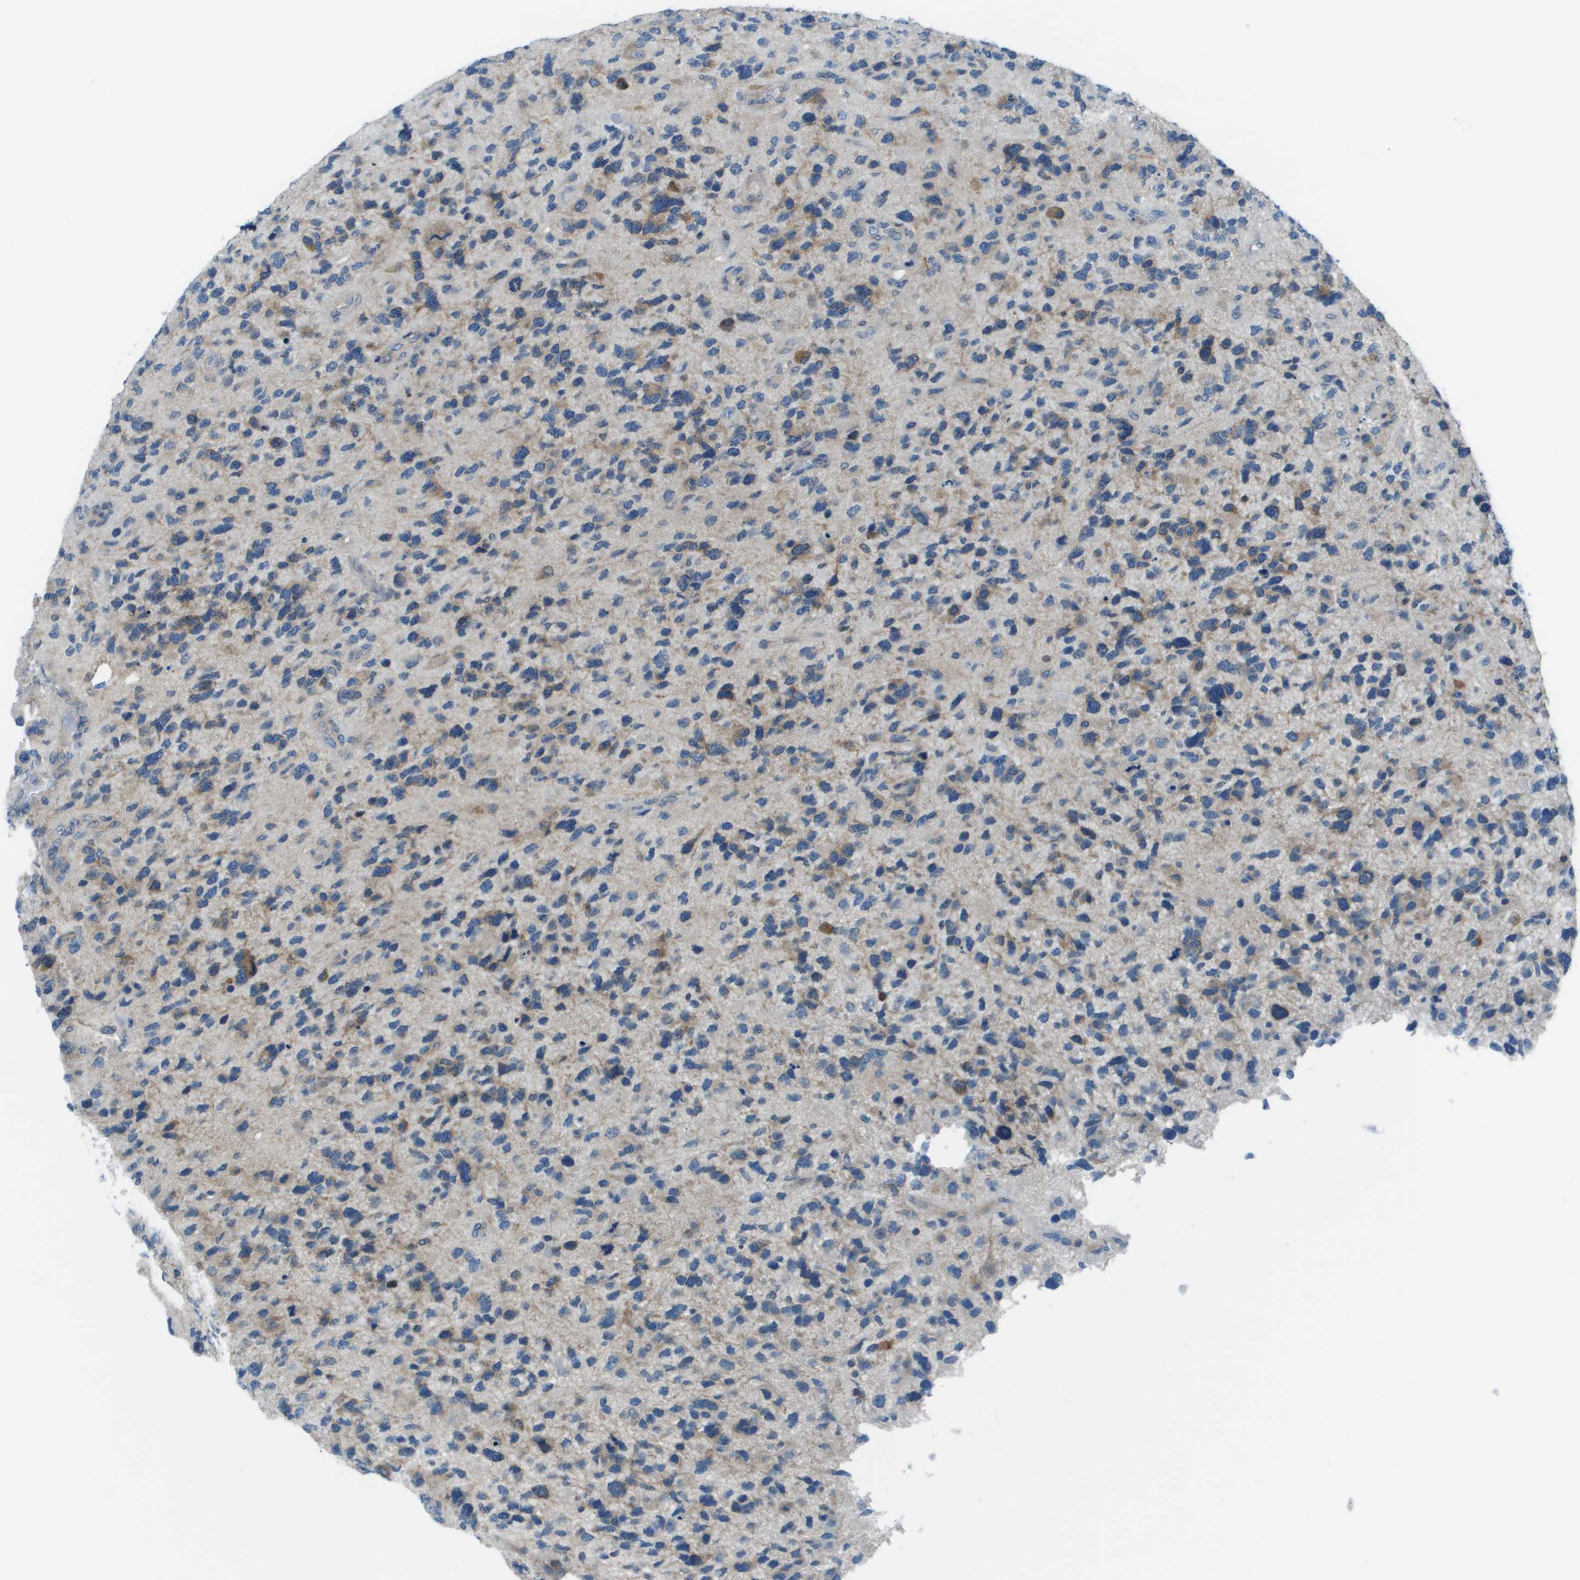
{"staining": {"intensity": "weak", "quantity": "25%-75%", "location": "cytoplasmic/membranous"}, "tissue": "glioma", "cell_type": "Tumor cells", "image_type": "cancer", "snomed": [{"axis": "morphology", "description": "Glioma, malignant, High grade"}, {"axis": "topography", "description": "Brain"}], "caption": "Immunohistochemistry staining of malignant high-grade glioma, which demonstrates low levels of weak cytoplasmic/membranous positivity in approximately 25%-75% of tumor cells indicating weak cytoplasmic/membranous protein positivity. The staining was performed using DAB (3,3'-diaminobenzidine) (brown) for protein detection and nuclei were counterstained in hematoxylin (blue).", "gene": "STIP1", "patient": {"sex": "female", "age": 58}}